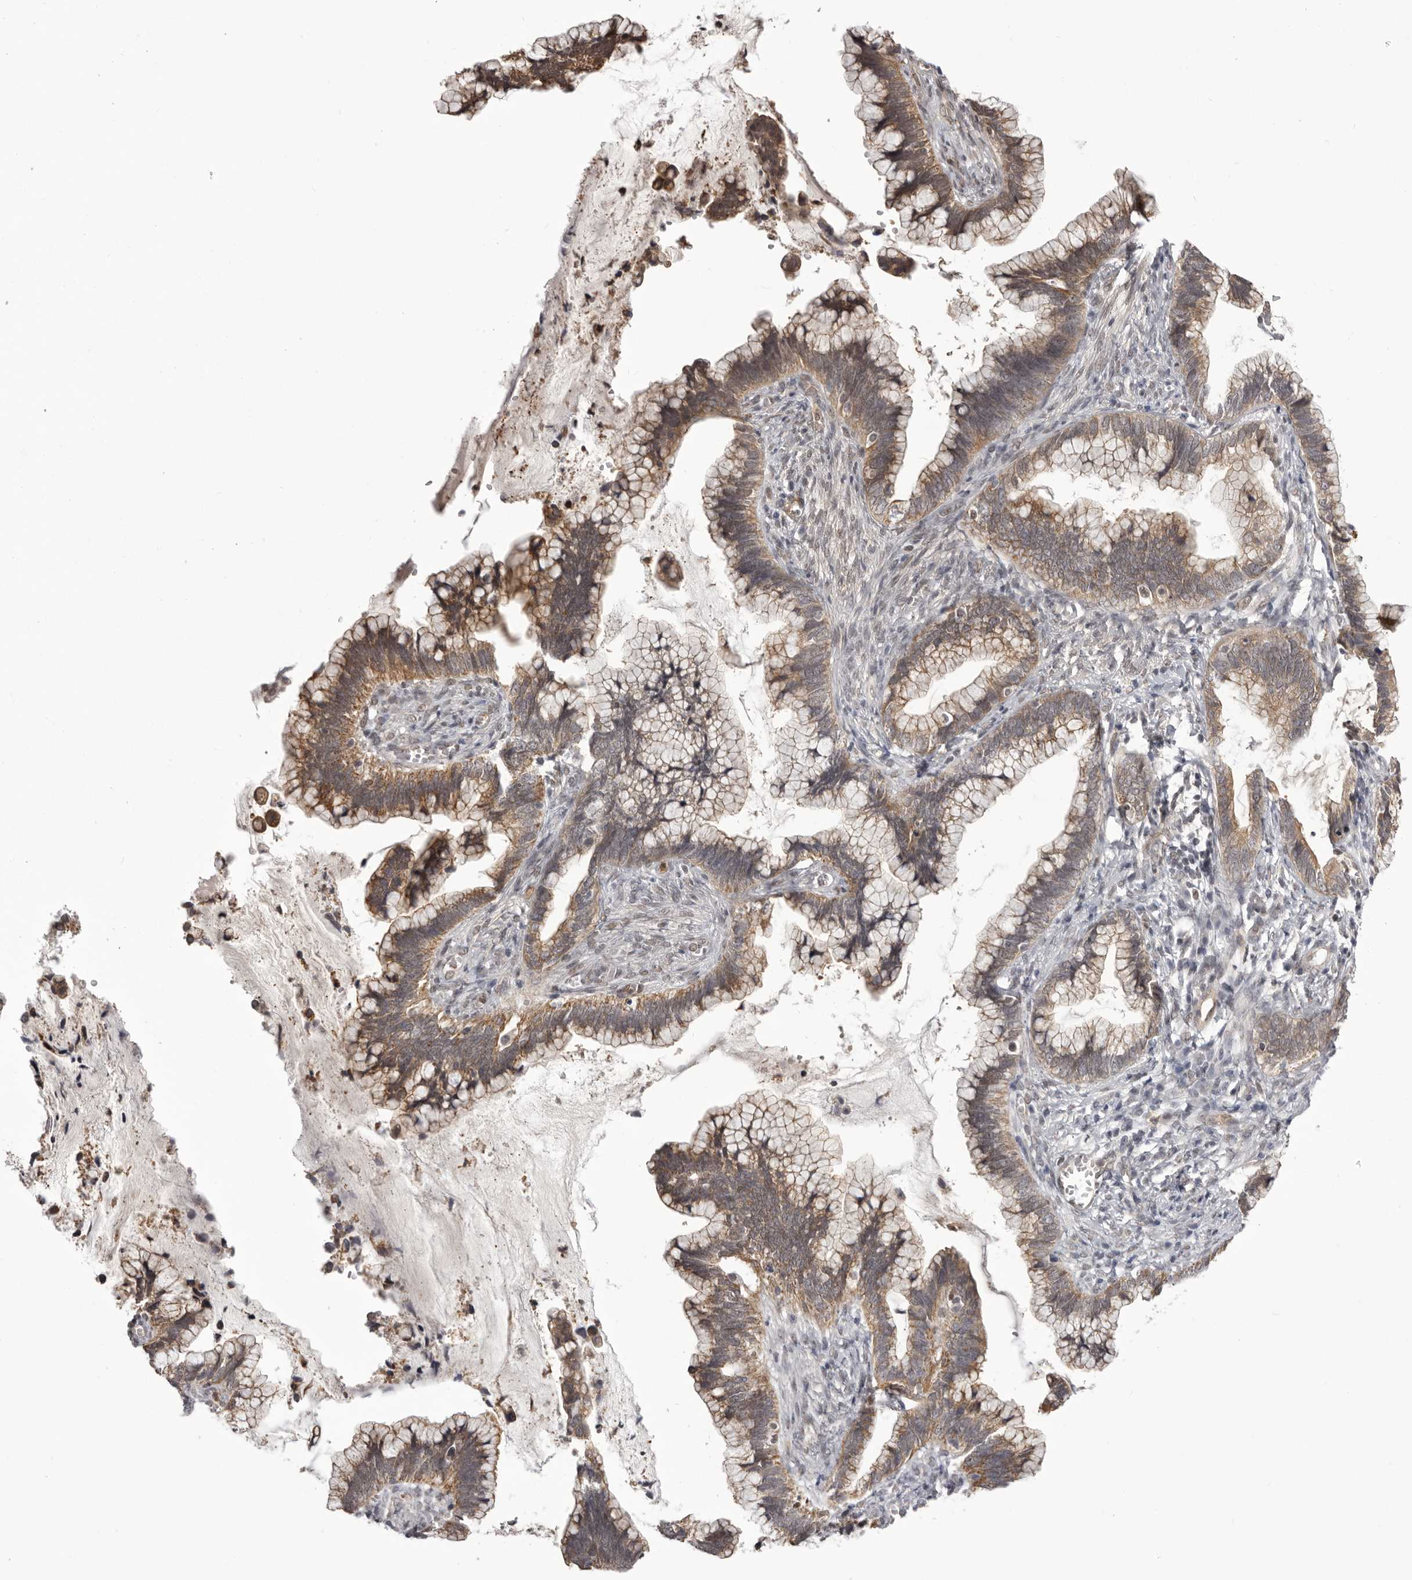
{"staining": {"intensity": "moderate", "quantity": ">75%", "location": "cytoplasmic/membranous"}, "tissue": "cervical cancer", "cell_type": "Tumor cells", "image_type": "cancer", "snomed": [{"axis": "morphology", "description": "Adenocarcinoma, NOS"}, {"axis": "topography", "description": "Cervix"}], "caption": "Protein staining of cervical cancer (adenocarcinoma) tissue exhibits moderate cytoplasmic/membranous positivity in about >75% of tumor cells.", "gene": "RNF2", "patient": {"sex": "female", "age": 44}}